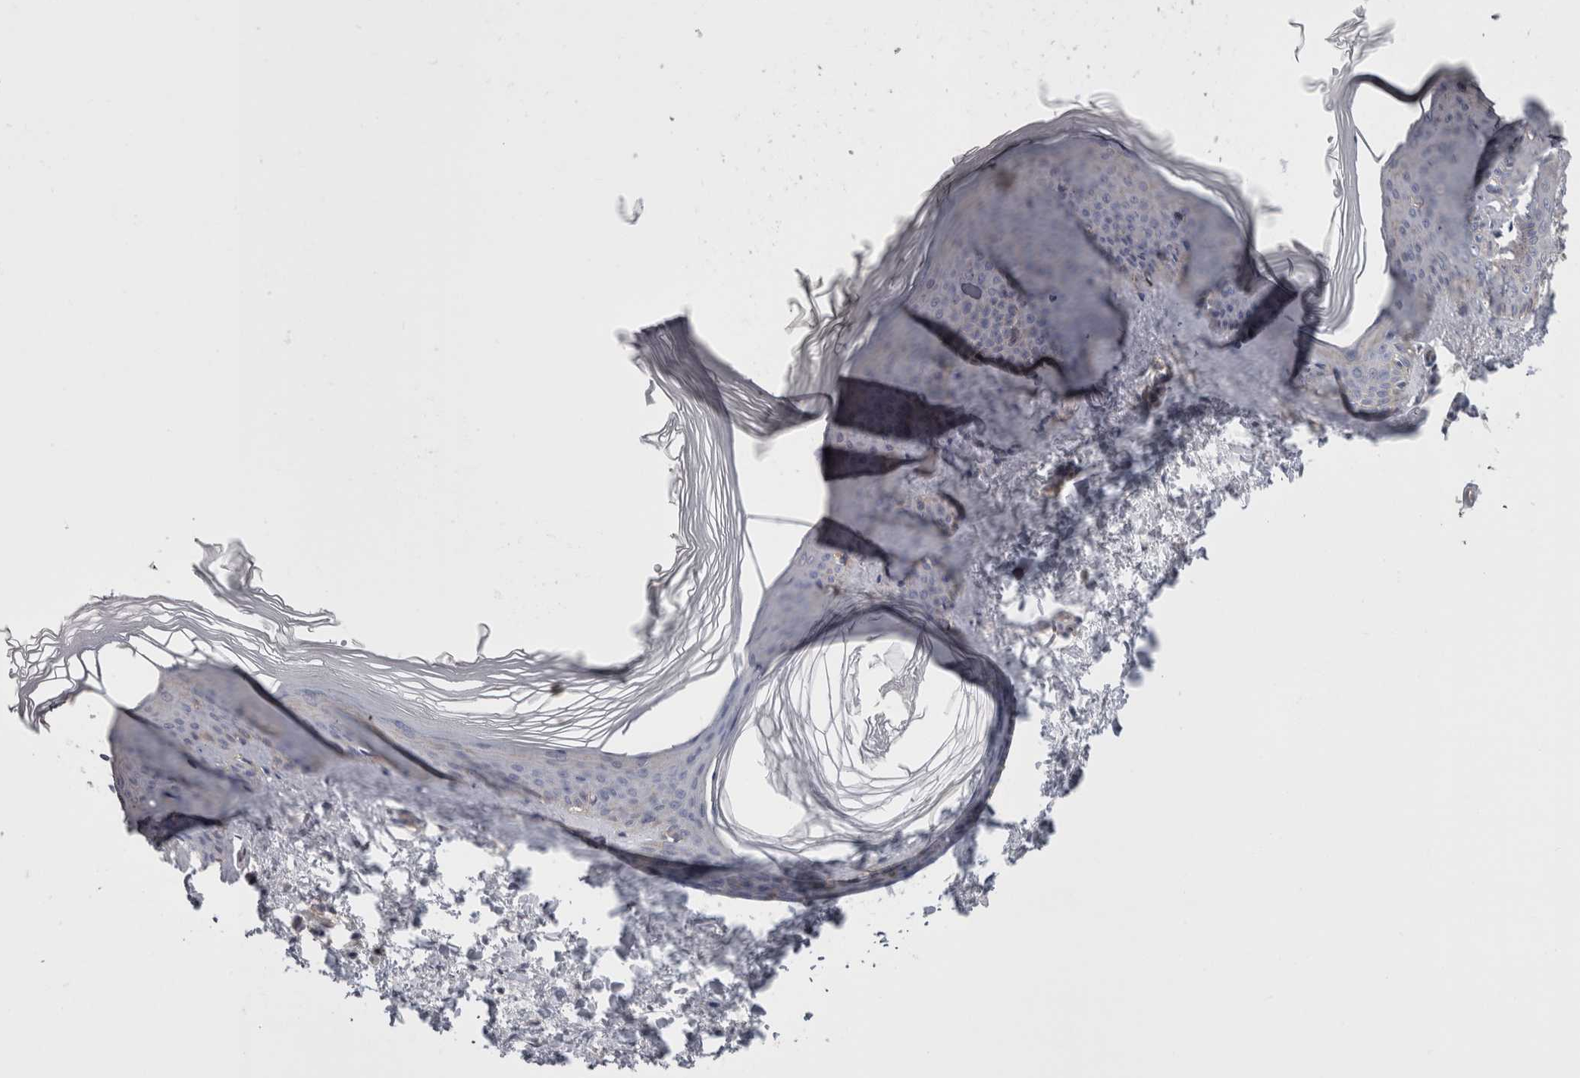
{"staining": {"intensity": "negative", "quantity": "none", "location": "none"}, "tissue": "skin", "cell_type": "Fibroblasts", "image_type": "normal", "snomed": [{"axis": "morphology", "description": "Normal tissue, NOS"}, {"axis": "topography", "description": "Skin"}], "caption": "The immunohistochemistry micrograph has no significant staining in fibroblasts of skin. Nuclei are stained in blue.", "gene": "NECTIN2", "patient": {"sex": "female", "age": 27}}